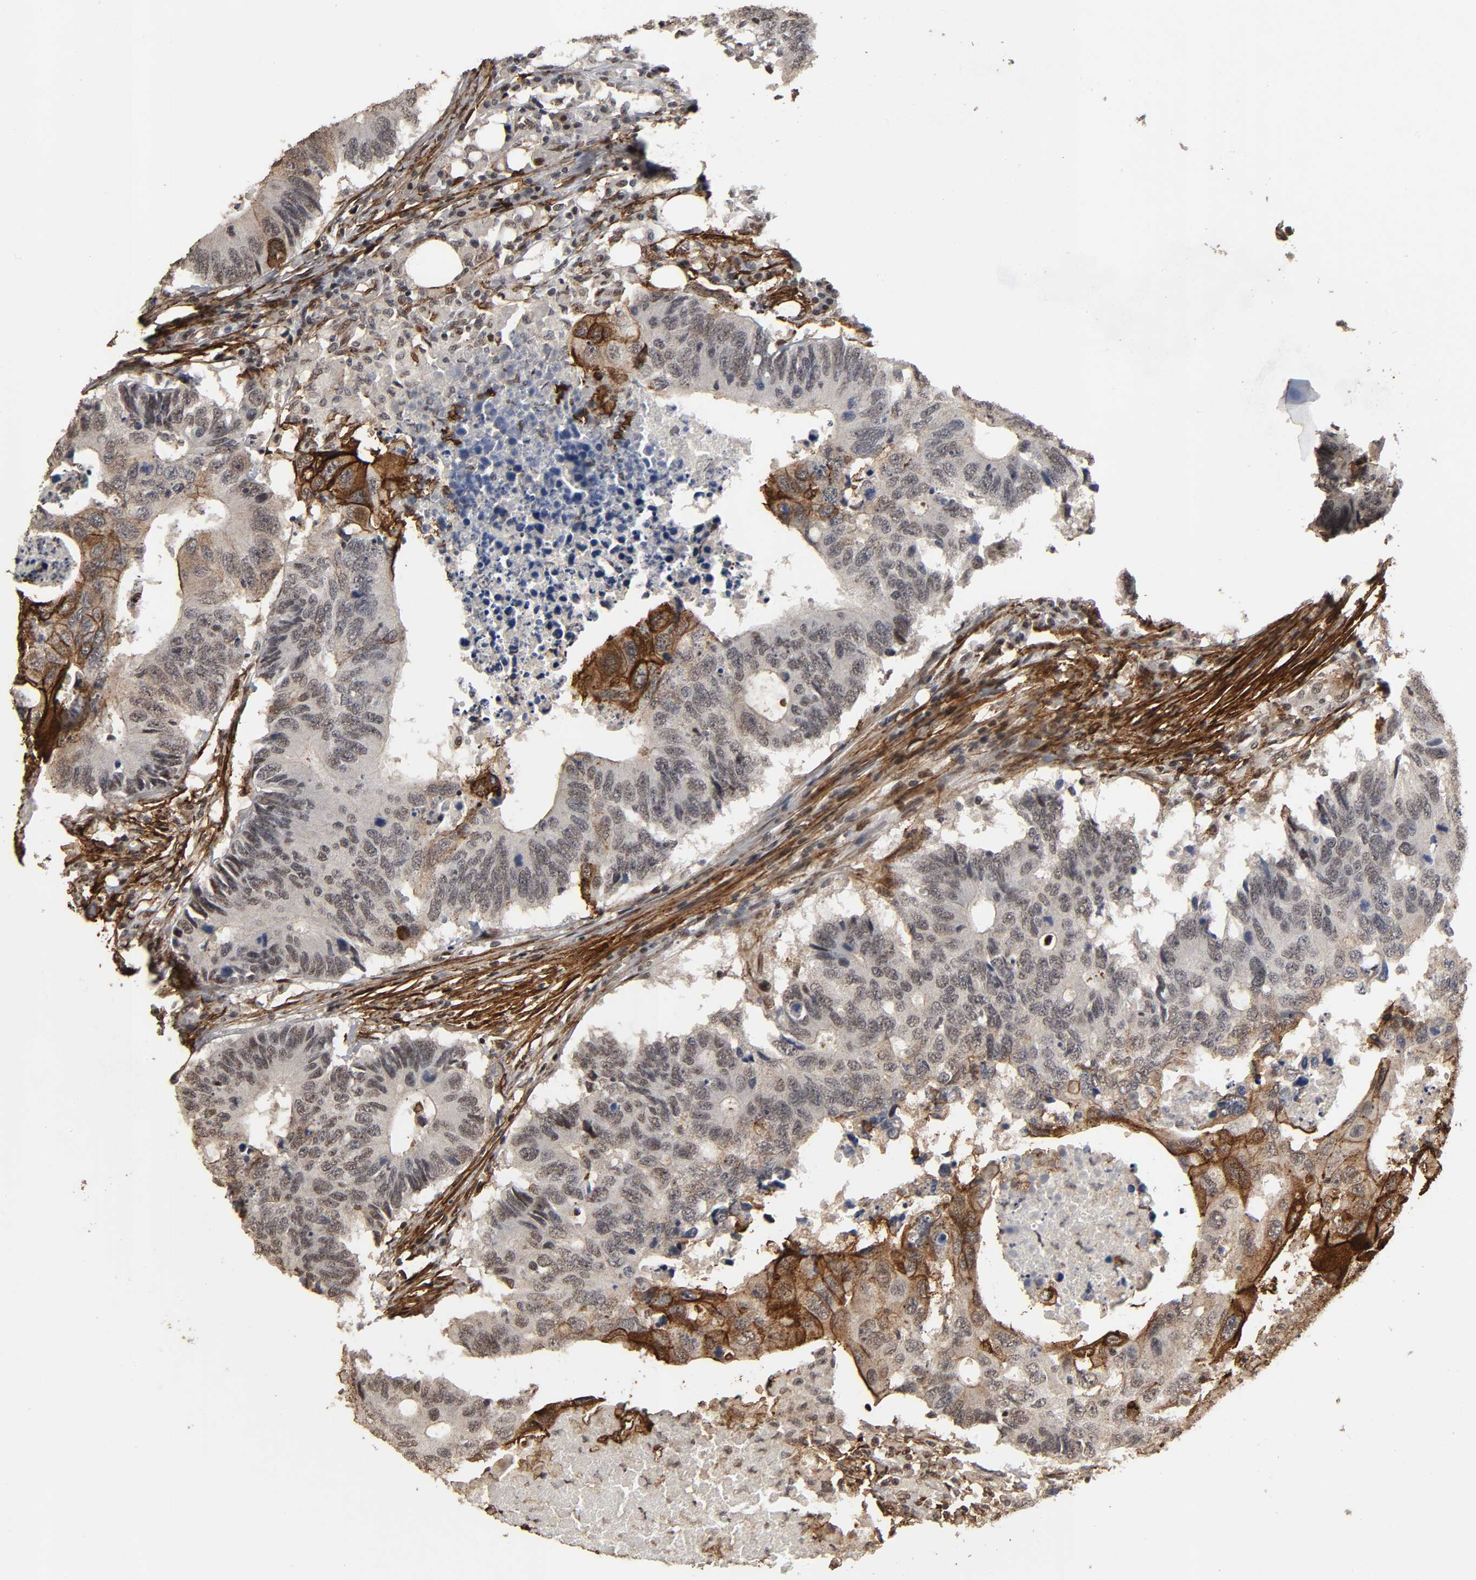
{"staining": {"intensity": "strong", "quantity": "<25%", "location": "cytoplasmic/membranous,nuclear"}, "tissue": "colorectal cancer", "cell_type": "Tumor cells", "image_type": "cancer", "snomed": [{"axis": "morphology", "description": "Adenocarcinoma, NOS"}, {"axis": "topography", "description": "Colon"}], "caption": "Immunohistochemistry histopathology image of neoplastic tissue: human colorectal cancer stained using immunohistochemistry reveals medium levels of strong protein expression localized specifically in the cytoplasmic/membranous and nuclear of tumor cells, appearing as a cytoplasmic/membranous and nuclear brown color.", "gene": "AHNAK2", "patient": {"sex": "male", "age": 71}}